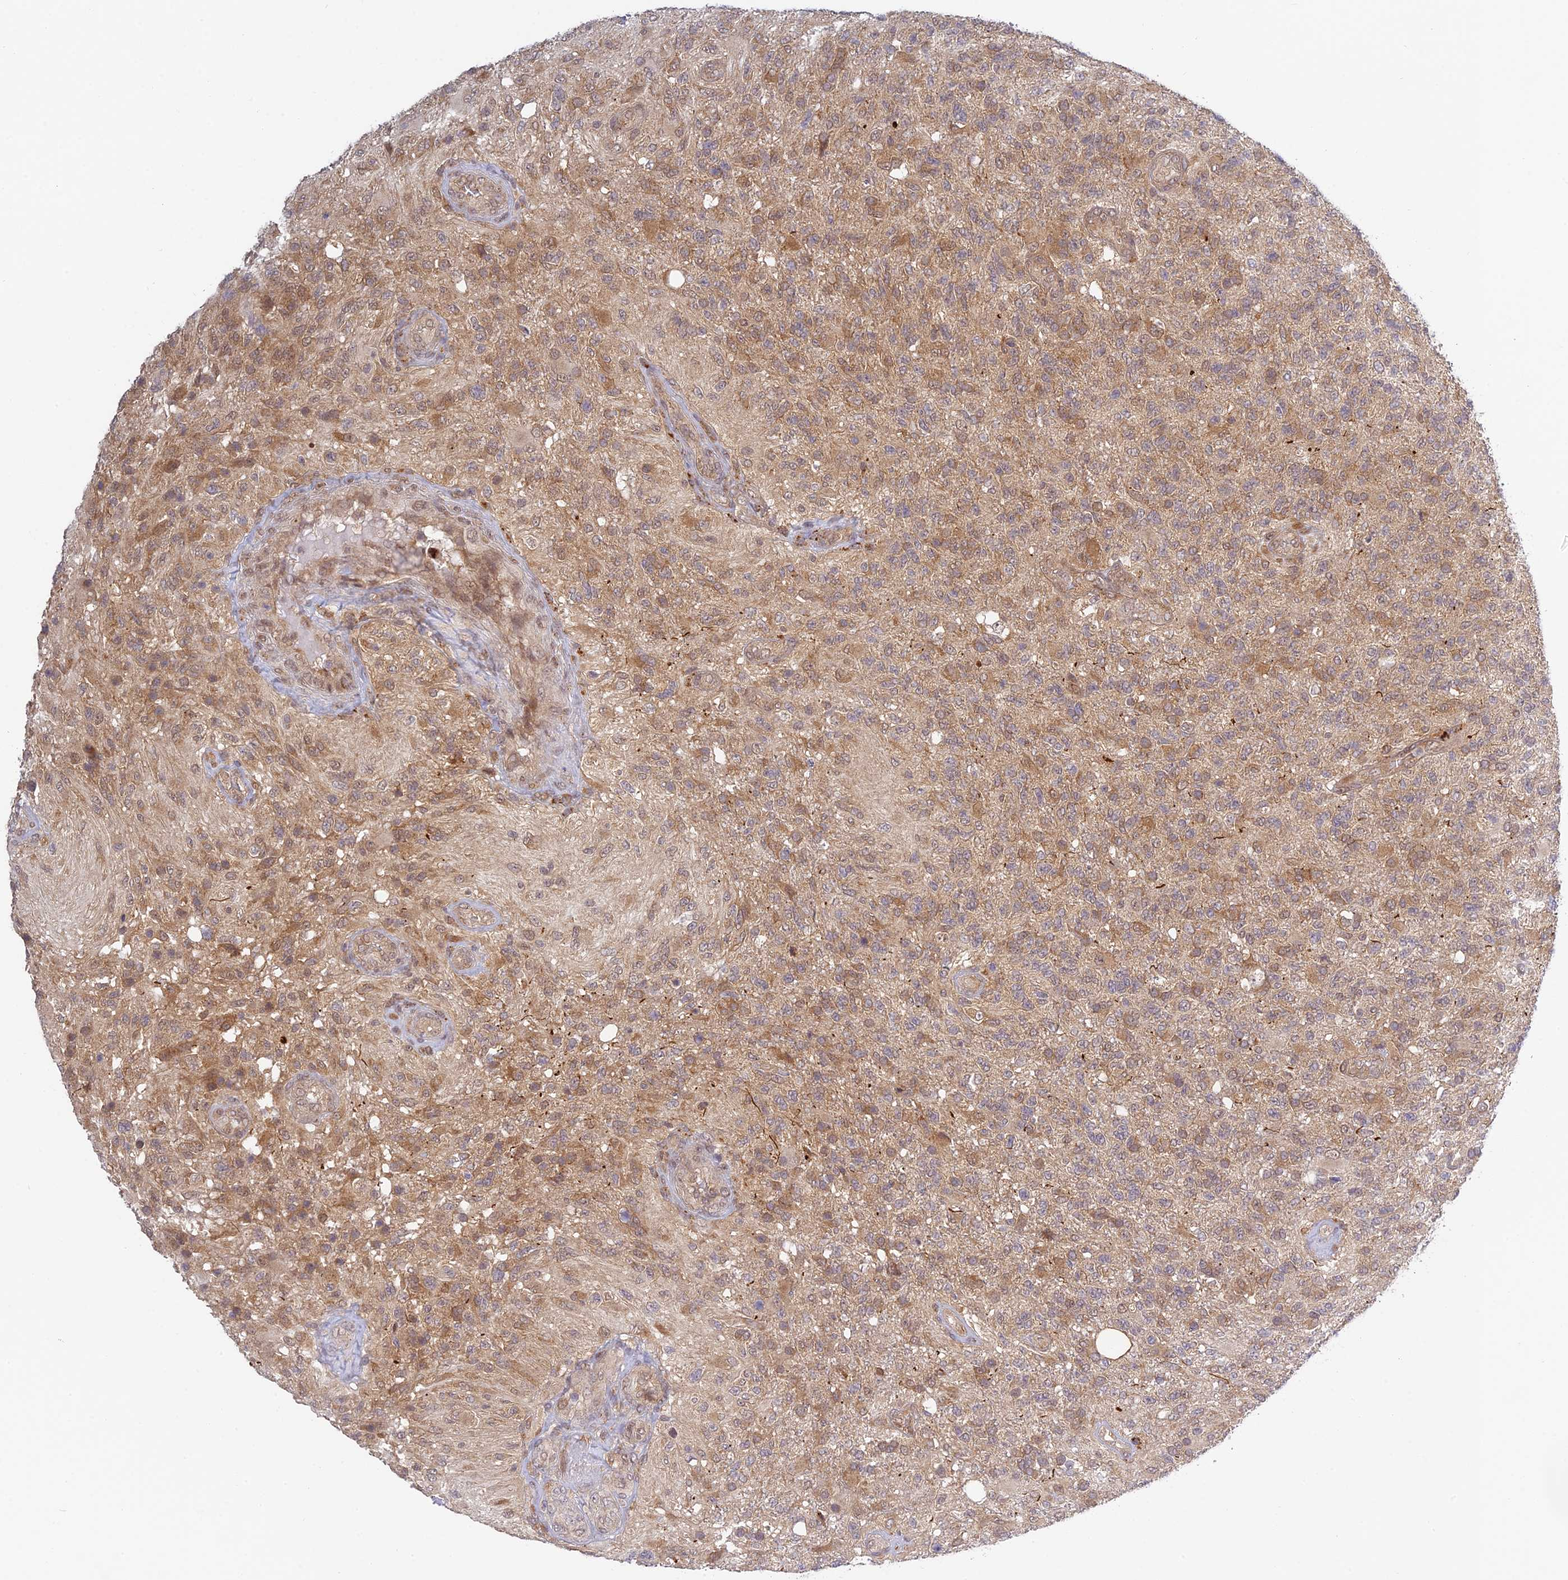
{"staining": {"intensity": "weak", "quantity": "25%-75%", "location": "cytoplasmic/membranous"}, "tissue": "glioma", "cell_type": "Tumor cells", "image_type": "cancer", "snomed": [{"axis": "morphology", "description": "Glioma, malignant, High grade"}, {"axis": "topography", "description": "Brain"}], "caption": "Immunohistochemical staining of glioma demonstrates low levels of weak cytoplasmic/membranous protein positivity in approximately 25%-75% of tumor cells.", "gene": "SKIC8", "patient": {"sex": "male", "age": 56}}